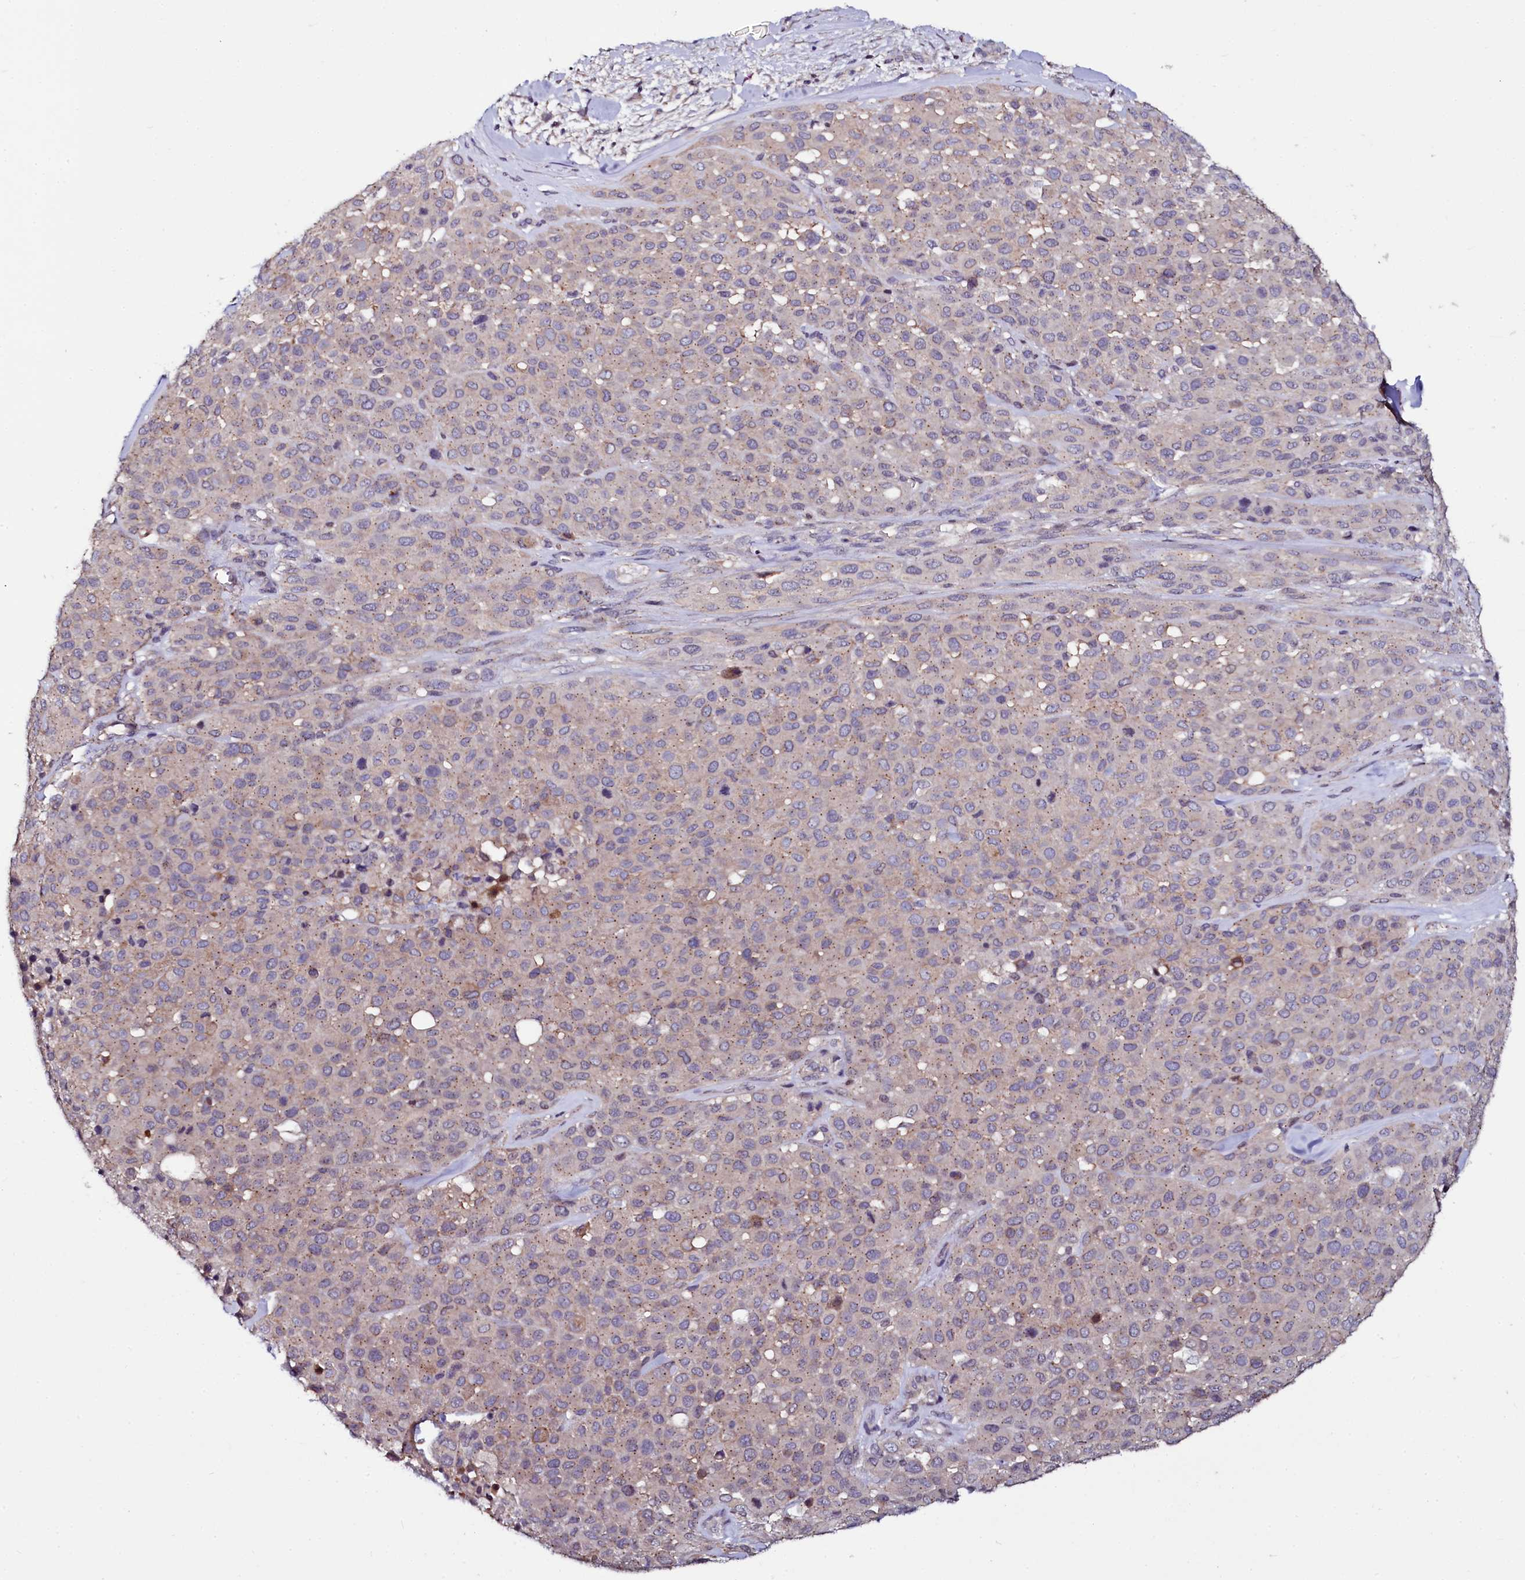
{"staining": {"intensity": "weak", "quantity": "<25%", "location": "cytoplasmic/membranous"}, "tissue": "melanoma", "cell_type": "Tumor cells", "image_type": "cancer", "snomed": [{"axis": "morphology", "description": "Malignant melanoma, Metastatic site"}, {"axis": "topography", "description": "Skin"}], "caption": "An IHC photomicrograph of malignant melanoma (metastatic site) is shown. There is no staining in tumor cells of malignant melanoma (metastatic site). (DAB (3,3'-diaminobenzidine) immunohistochemistry visualized using brightfield microscopy, high magnification).", "gene": "USPL1", "patient": {"sex": "female", "age": 81}}